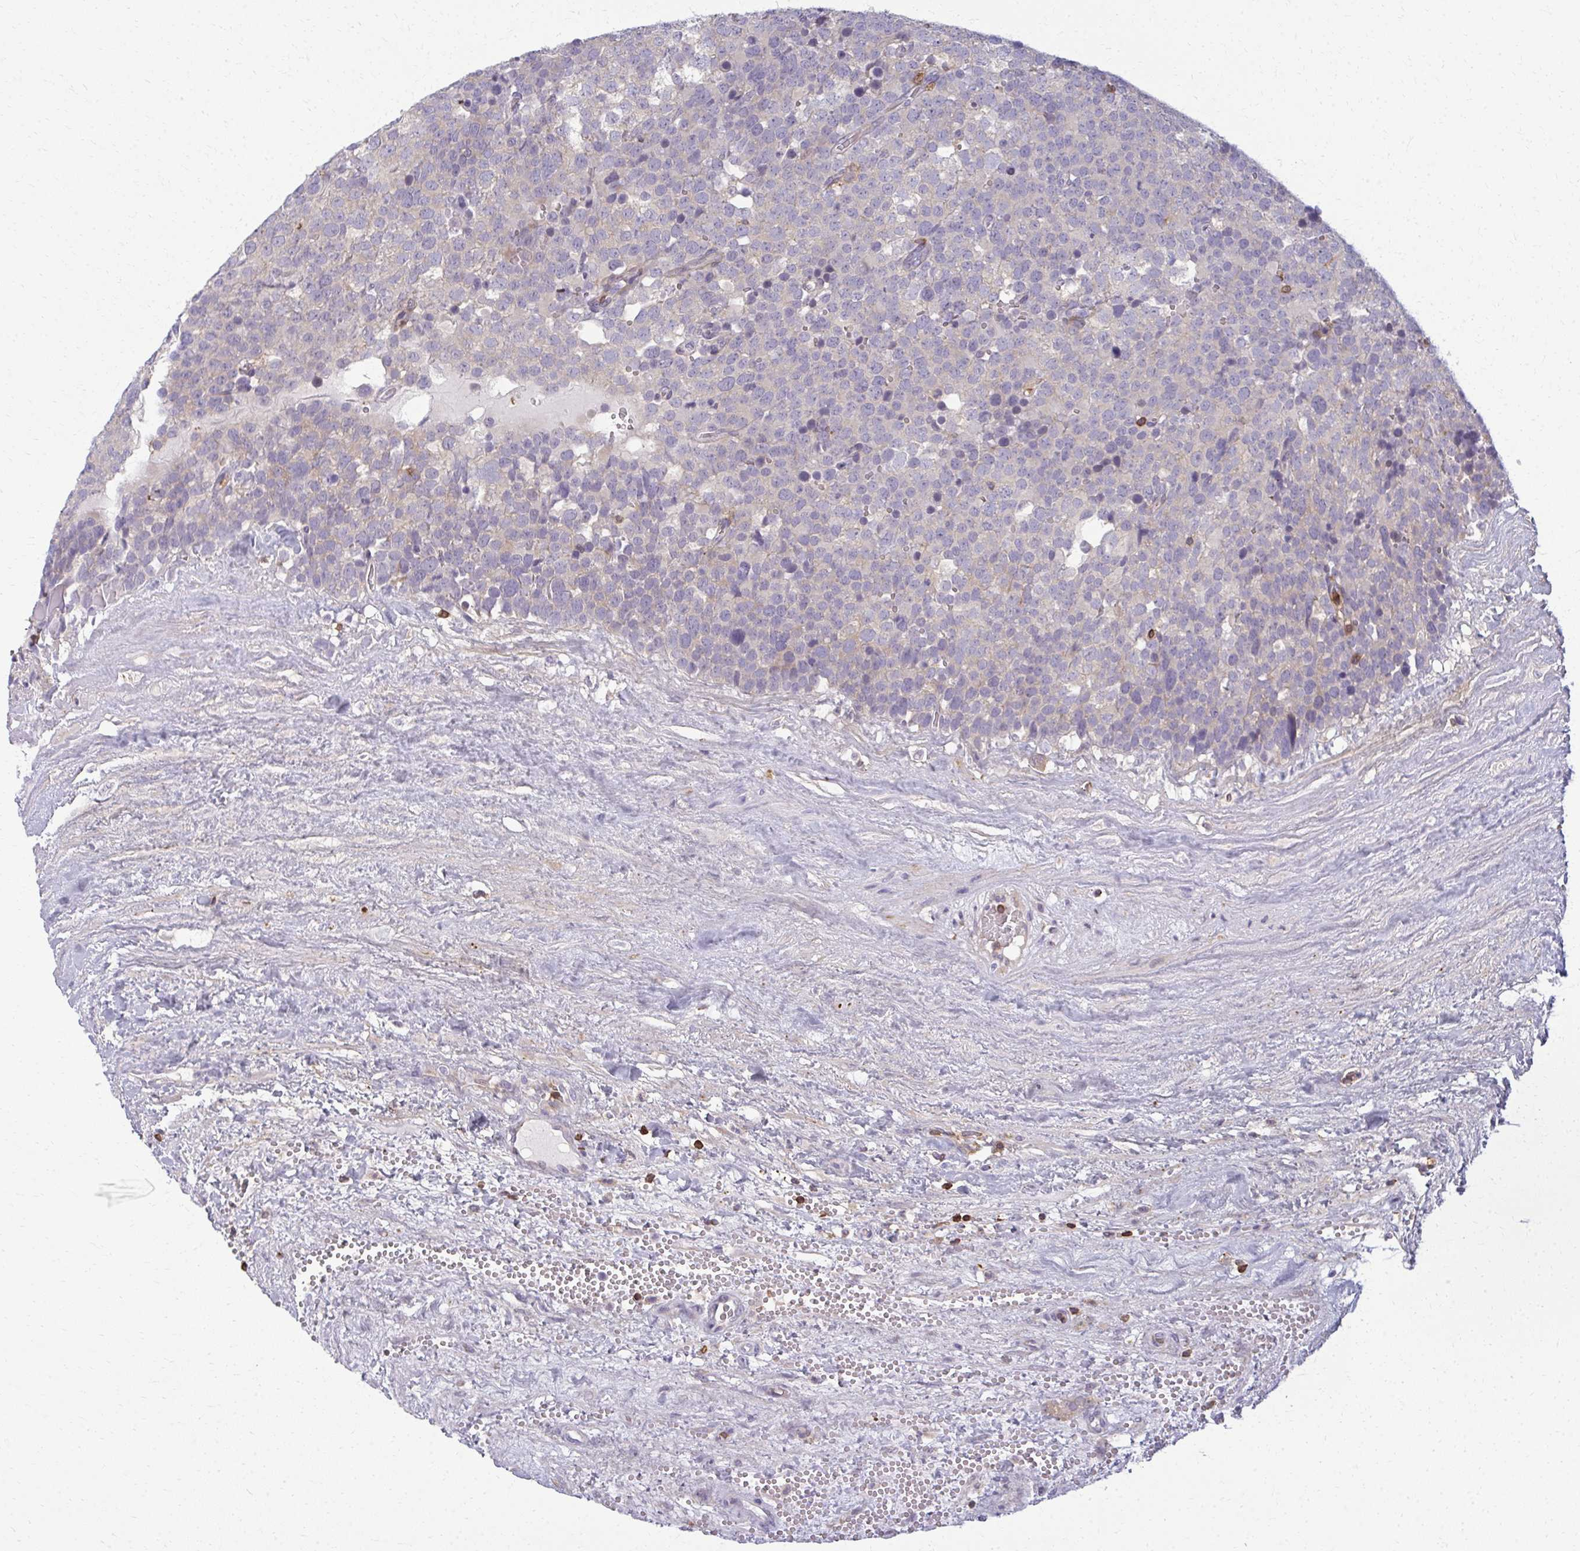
{"staining": {"intensity": "negative", "quantity": "none", "location": "none"}, "tissue": "testis cancer", "cell_type": "Tumor cells", "image_type": "cancer", "snomed": [{"axis": "morphology", "description": "Seminoma, NOS"}, {"axis": "topography", "description": "Testis"}], "caption": "IHC micrograph of neoplastic tissue: human testis seminoma stained with DAB (3,3'-diaminobenzidine) reveals no significant protein expression in tumor cells.", "gene": "AP5M1", "patient": {"sex": "male", "age": 71}}